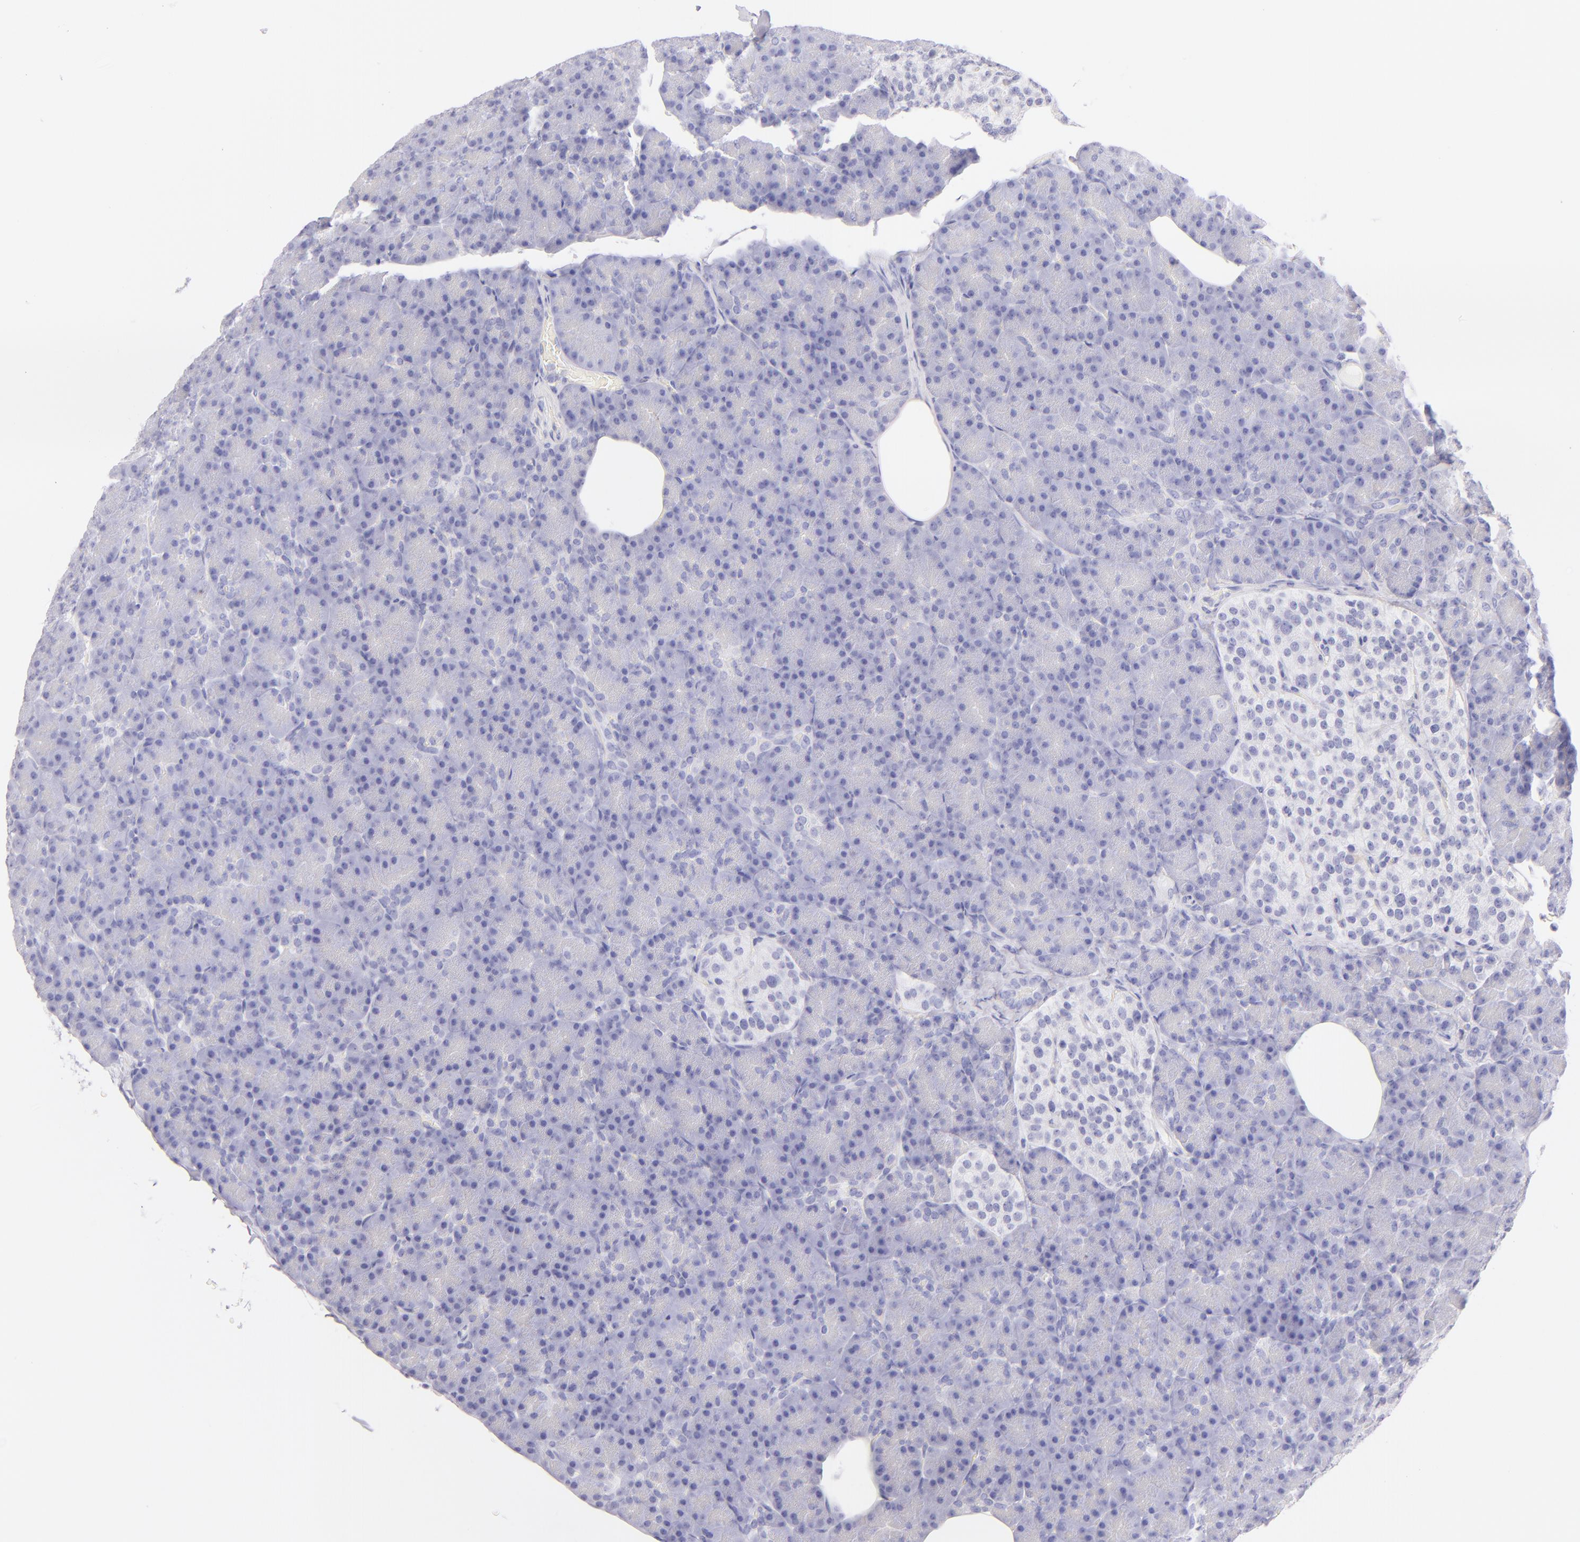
{"staining": {"intensity": "negative", "quantity": "none", "location": "none"}, "tissue": "pancreas", "cell_type": "Exocrine glandular cells", "image_type": "normal", "snomed": [{"axis": "morphology", "description": "Normal tissue, NOS"}, {"axis": "topography", "description": "Pancreas"}], "caption": "Immunohistochemistry micrograph of normal pancreas stained for a protein (brown), which shows no staining in exocrine glandular cells. (Stains: DAB (3,3'-diaminobenzidine) immunohistochemistry (IHC) with hematoxylin counter stain, Microscopy: brightfield microscopy at high magnification).", "gene": "SDC1", "patient": {"sex": "female", "age": 43}}